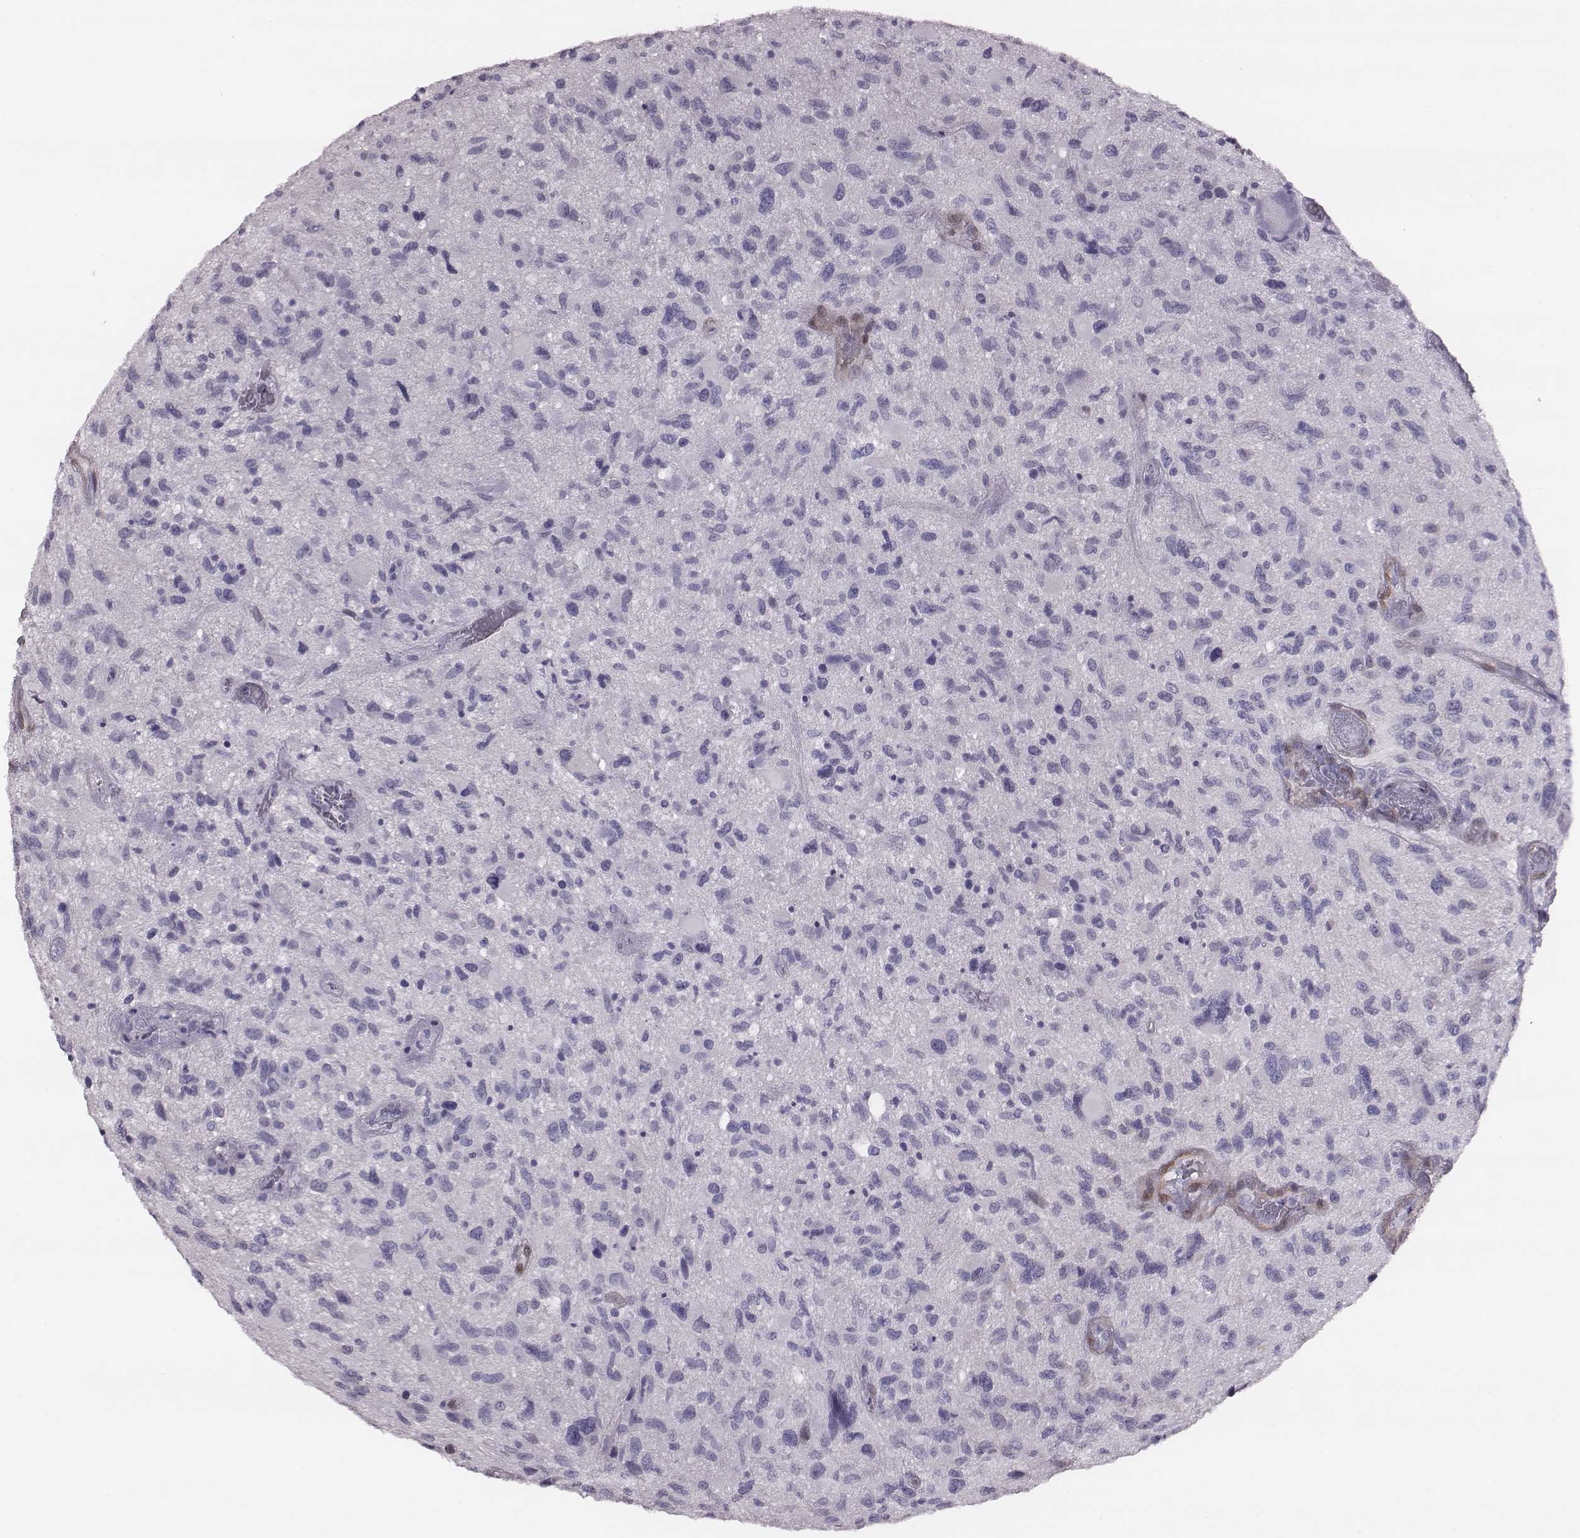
{"staining": {"intensity": "negative", "quantity": "none", "location": "none"}, "tissue": "glioma", "cell_type": "Tumor cells", "image_type": "cancer", "snomed": [{"axis": "morphology", "description": "Glioma, malignant, NOS"}, {"axis": "morphology", "description": "Glioma, malignant, High grade"}, {"axis": "topography", "description": "Brain"}], "caption": "Tumor cells are negative for protein expression in human glioma (malignant). (DAB immunohistochemistry (IHC) visualized using brightfield microscopy, high magnification).", "gene": "PDE8B", "patient": {"sex": "female", "age": 71}}